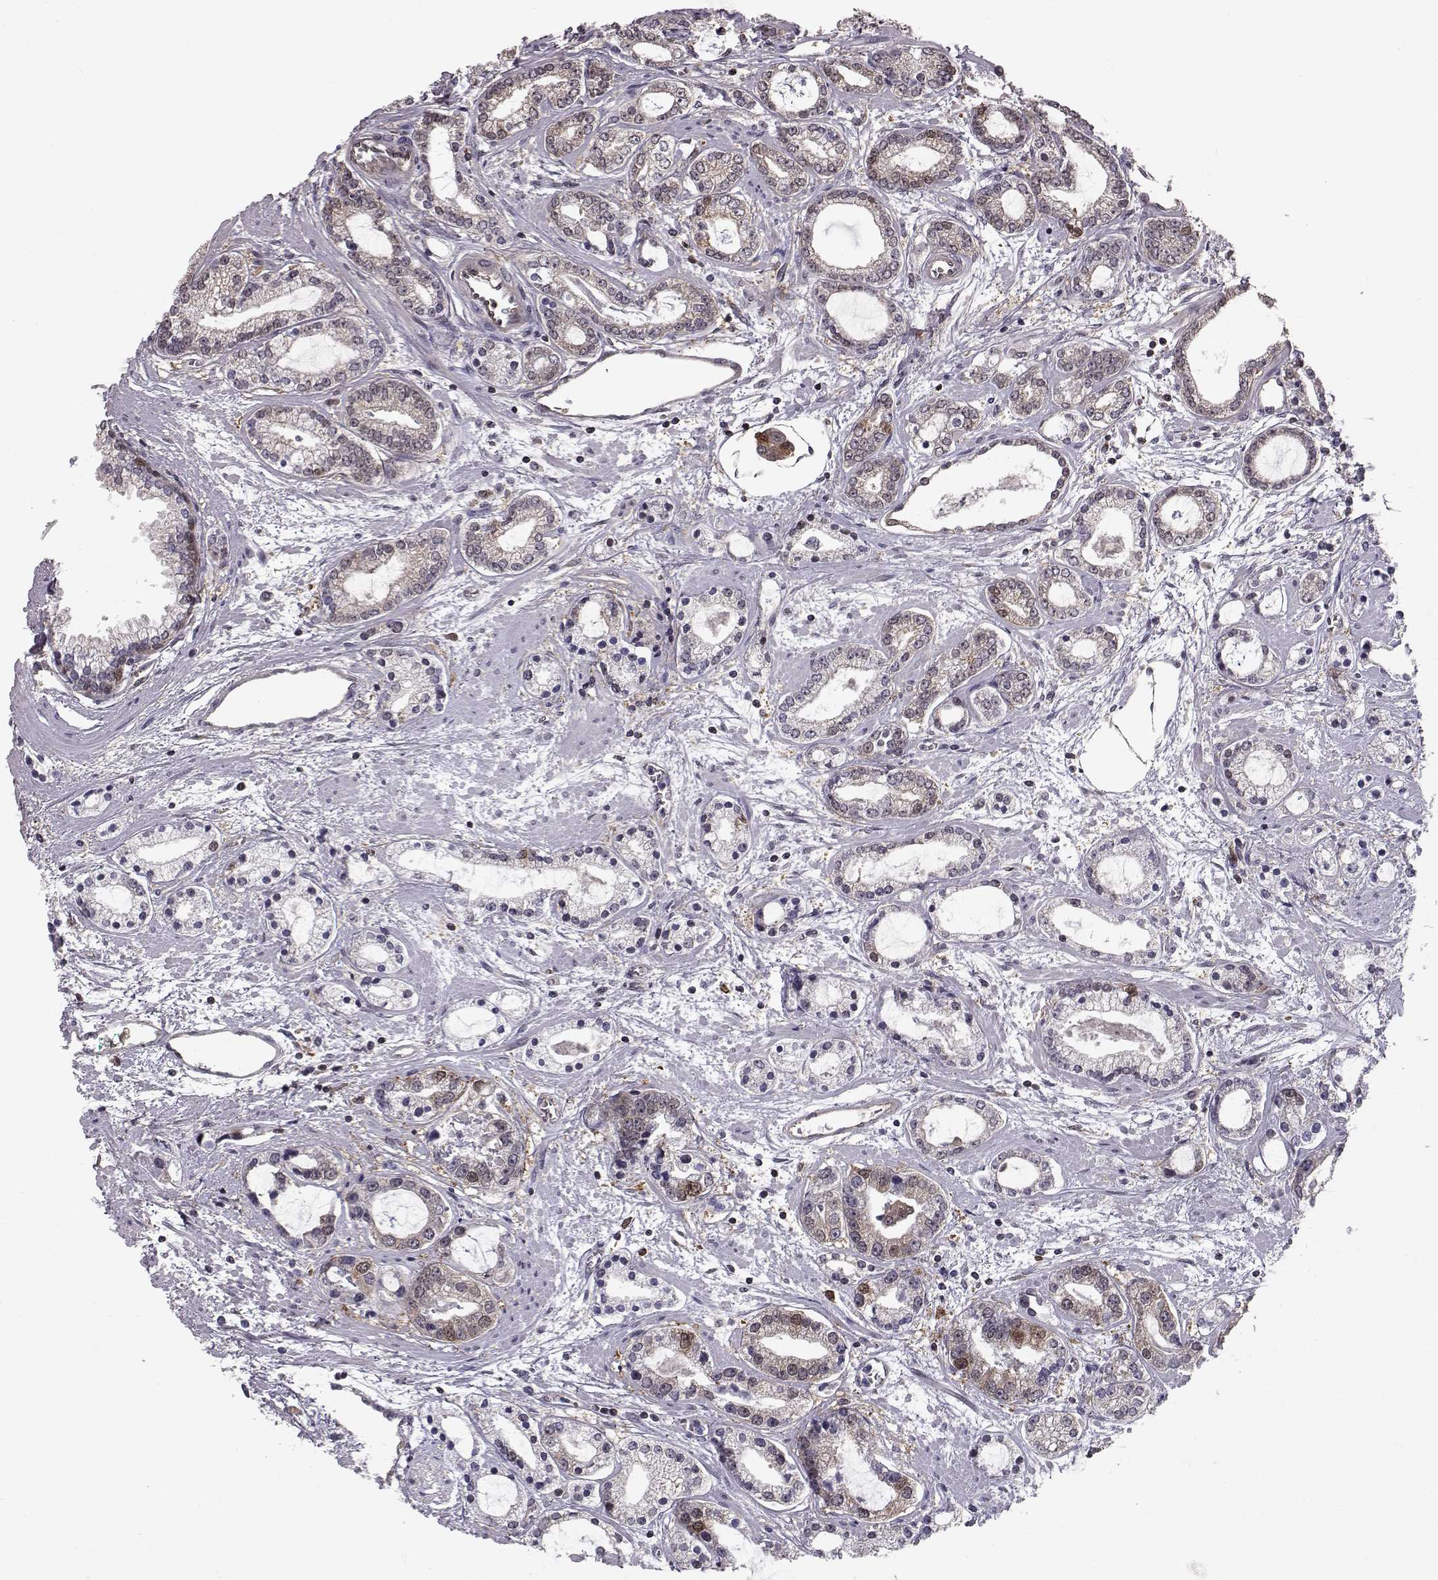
{"staining": {"intensity": "moderate", "quantity": "<25%", "location": "cytoplasmic/membranous"}, "tissue": "prostate cancer", "cell_type": "Tumor cells", "image_type": "cancer", "snomed": [{"axis": "morphology", "description": "Adenocarcinoma, Medium grade"}, {"axis": "topography", "description": "Prostate"}], "caption": "Immunohistochemistry (IHC) (DAB (3,3'-diaminobenzidine)) staining of prostate cancer (adenocarcinoma (medium-grade)) reveals moderate cytoplasmic/membranous protein staining in about <25% of tumor cells. The protein is shown in brown color, while the nuclei are stained blue.", "gene": "RANBP1", "patient": {"sex": "male", "age": 57}}